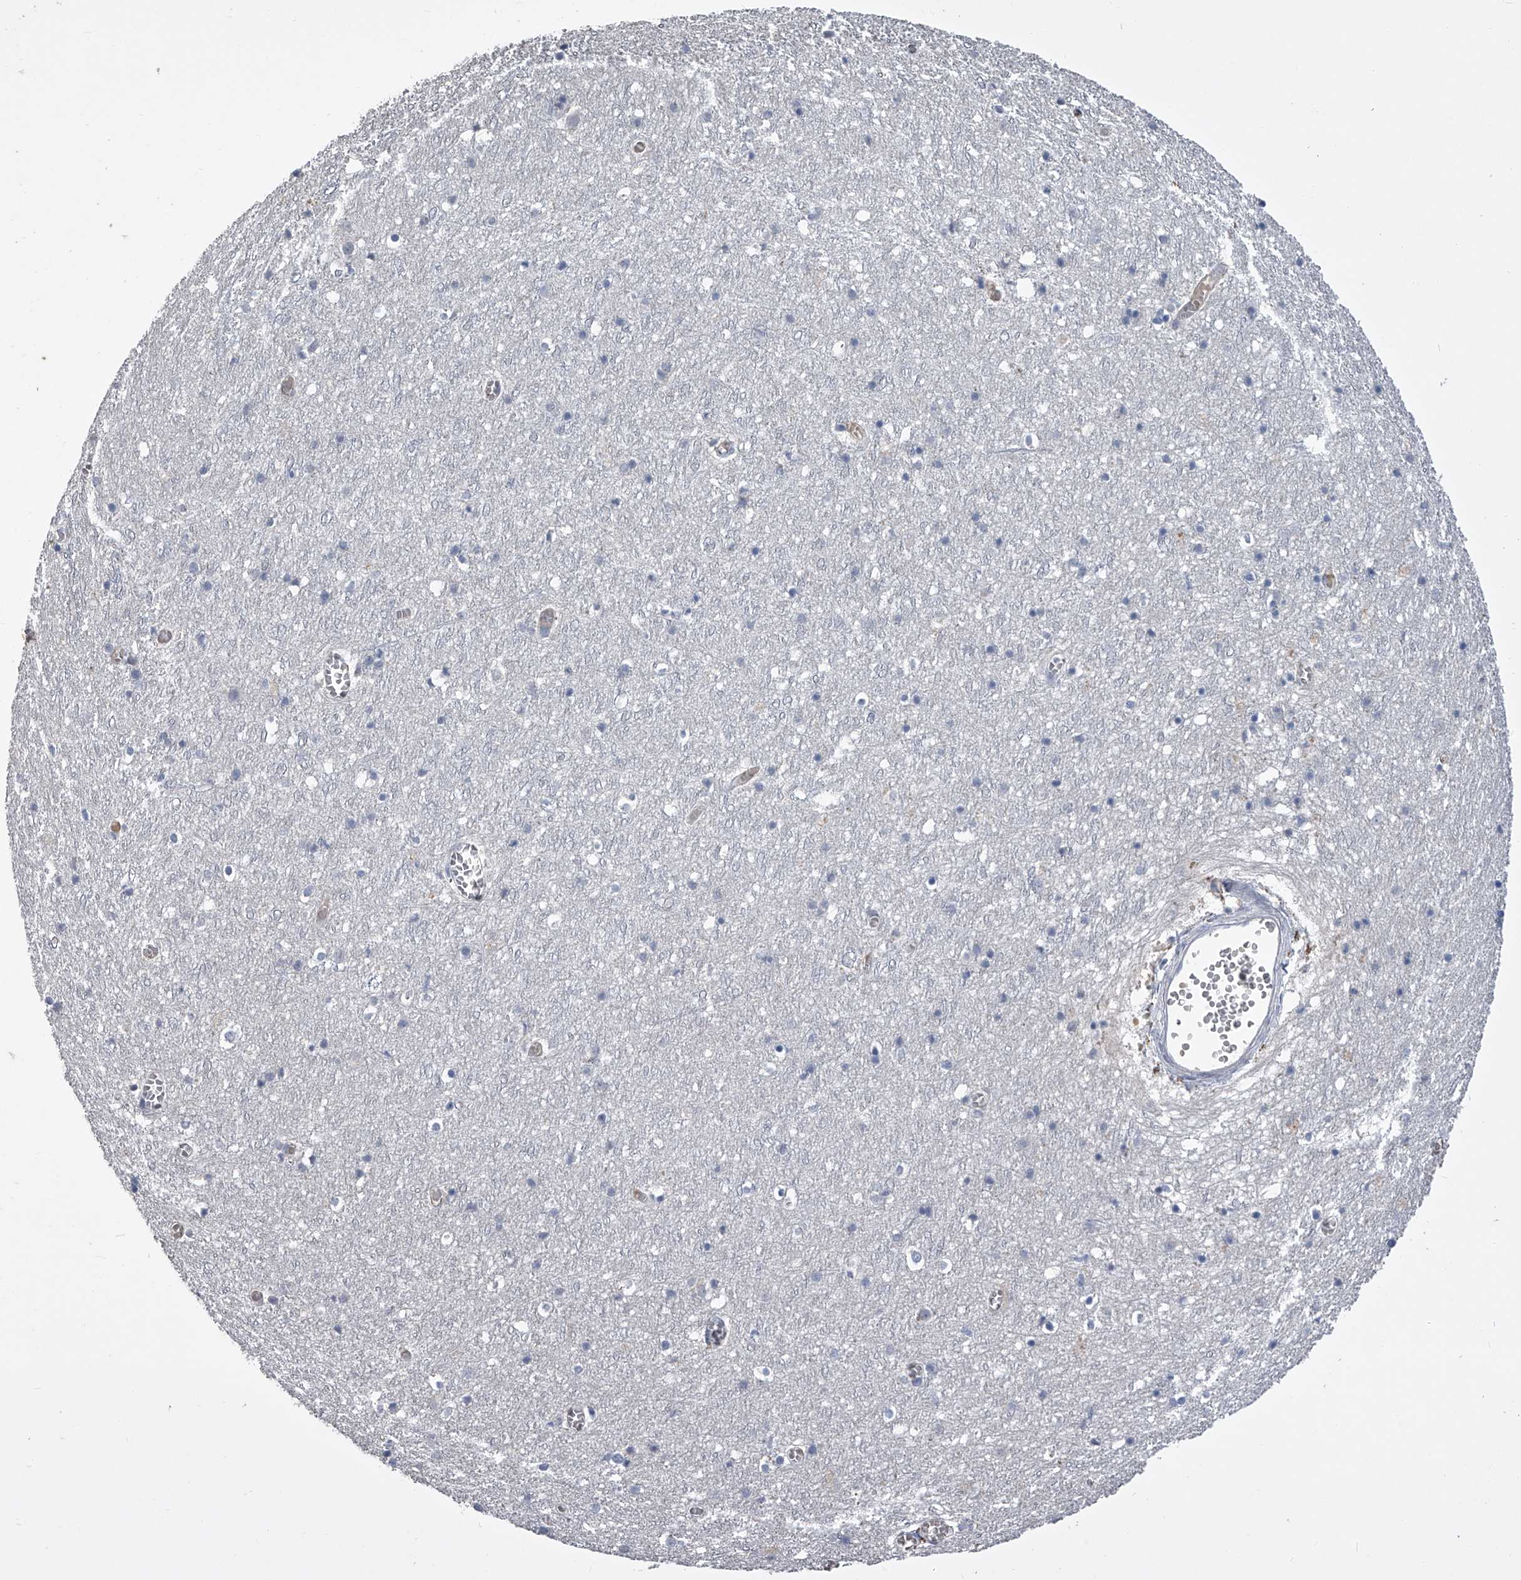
{"staining": {"intensity": "negative", "quantity": "none", "location": "none"}, "tissue": "cerebral cortex", "cell_type": "Endothelial cells", "image_type": "normal", "snomed": [{"axis": "morphology", "description": "Normal tissue, NOS"}, {"axis": "topography", "description": "Cerebral cortex"}], "caption": "Immunohistochemistry photomicrograph of normal cerebral cortex stained for a protein (brown), which shows no expression in endothelial cells.", "gene": "MDN1", "patient": {"sex": "female", "age": 64}}